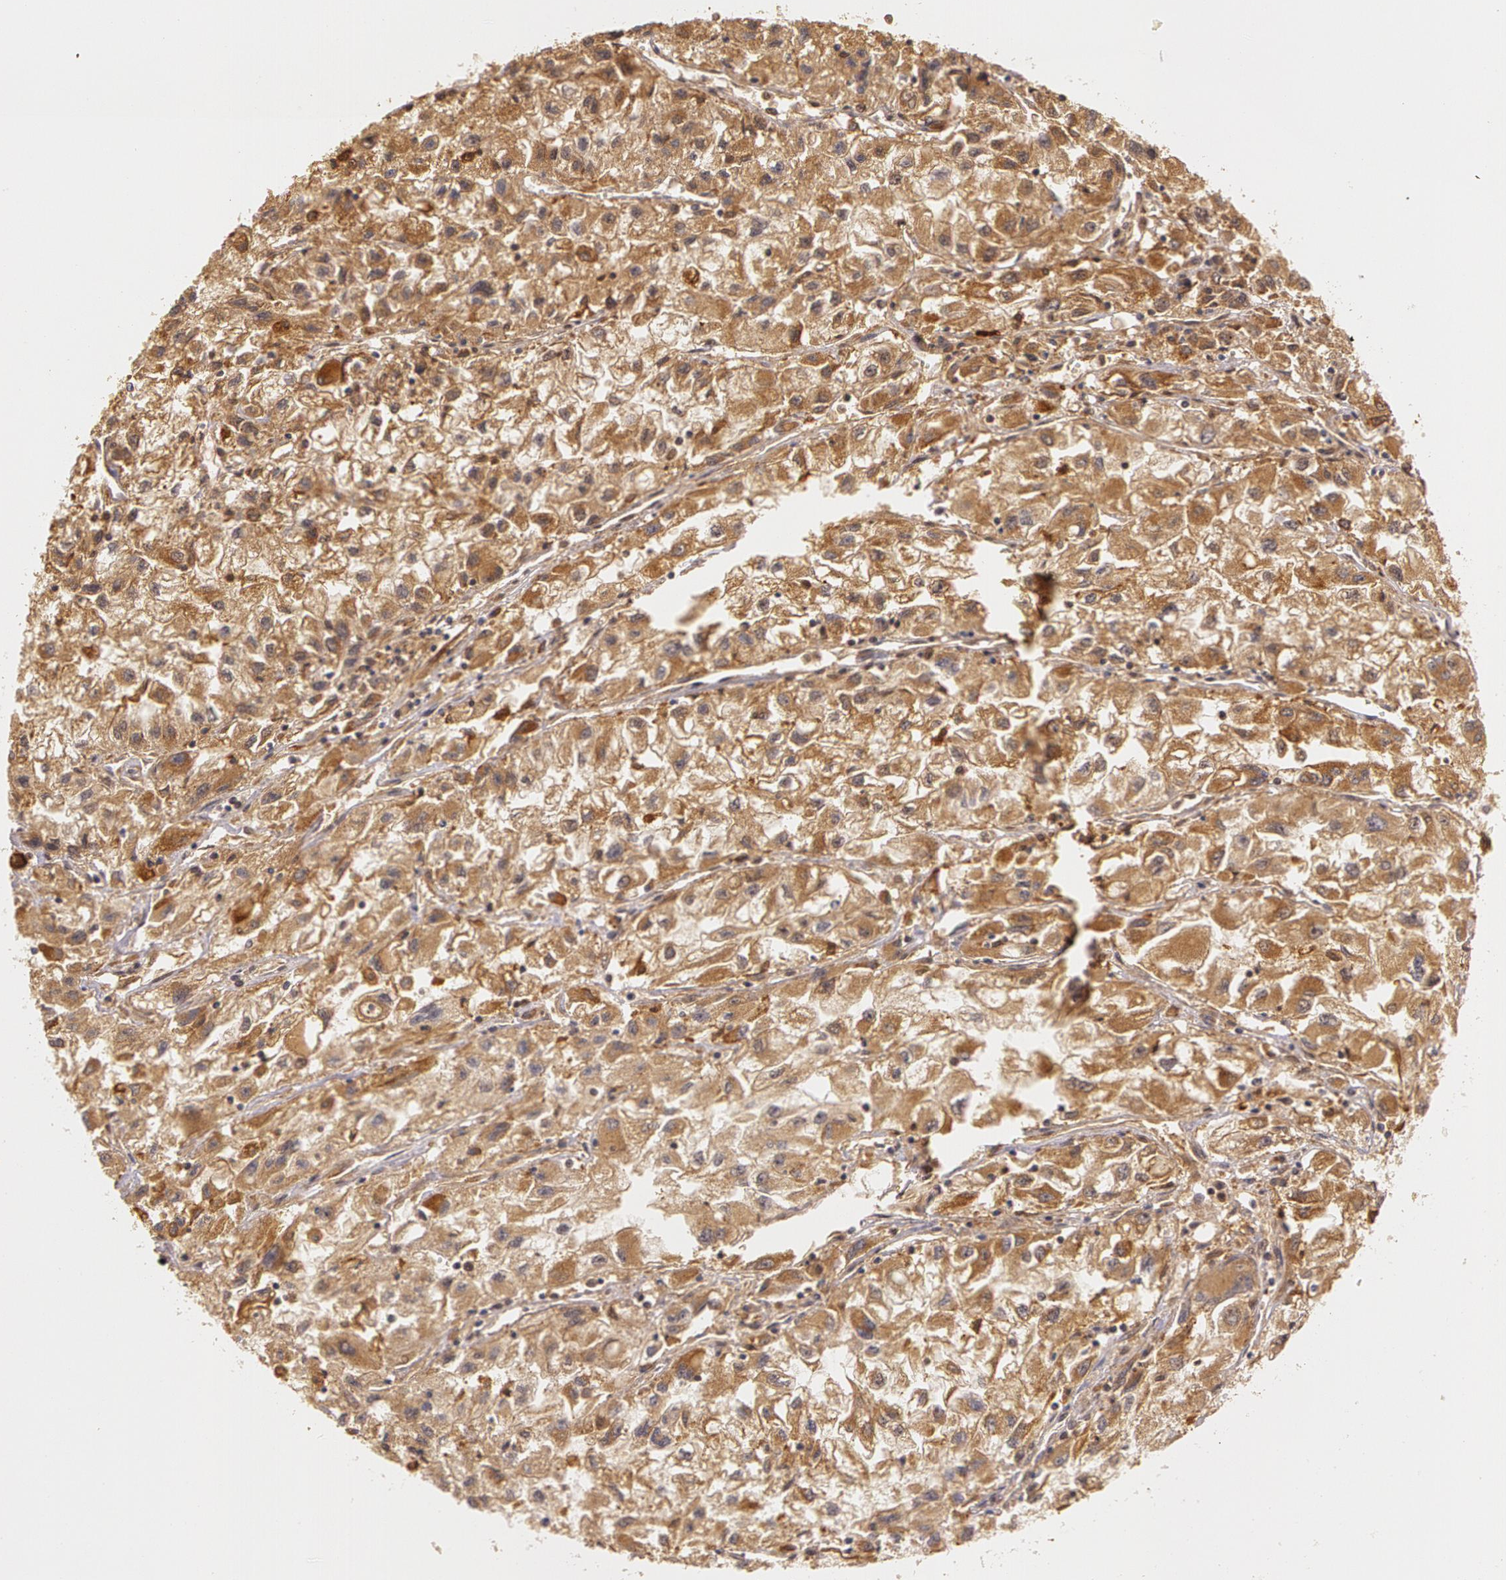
{"staining": {"intensity": "strong", "quantity": ">75%", "location": "cytoplasmic/membranous"}, "tissue": "renal cancer", "cell_type": "Tumor cells", "image_type": "cancer", "snomed": [{"axis": "morphology", "description": "Adenocarcinoma, NOS"}, {"axis": "topography", "description": "Kidney"}], "caption": "Renal adenocarcinoma stained for a protein (brown) displays strong cytoplasmic/membranous positive positivity in about >75% of tumor cells.", "gene": "ASCC2", "patient": {"sex": "male", "age": 59}}